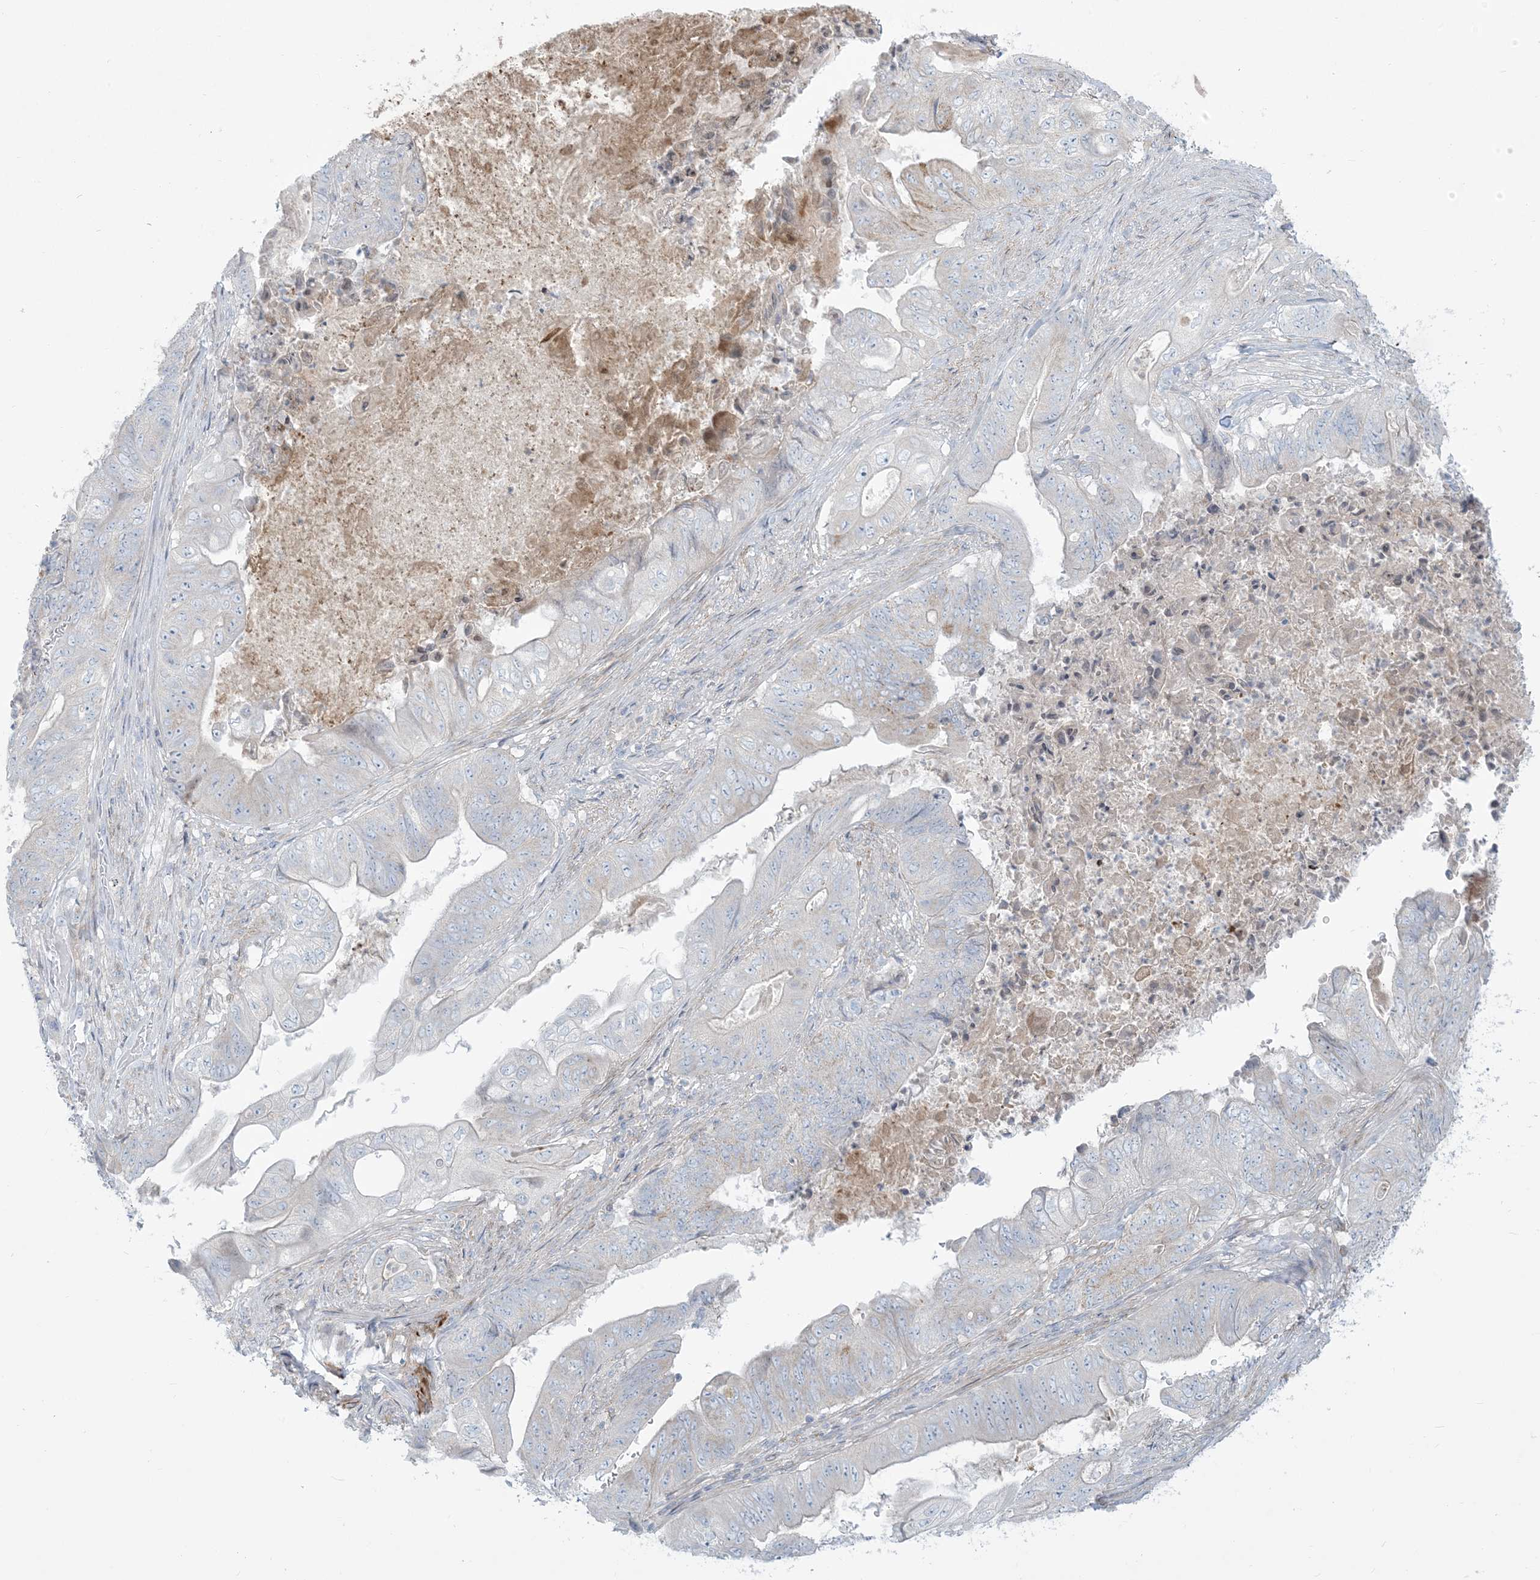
{"staining": {"intensity": "negative", "quantity": "none", "location": "none"}, "tissue": "stomach cancer", "cell_type": "Tumor cells", "image_type": "cancer", "snomed": [{"axis": "morphology", "description": "Adenocarcinoma, NOS"}, {"axis": "topography", "description": "Stomach"}], "caption": "High power microscopy micrograph of an immunohistochemistry micrograph of adenocarcinoma (stomach), revealing no significant staining in tumor cells.", "gene": "AFTPH", "patient": {"sex": "female", "age": 73}}